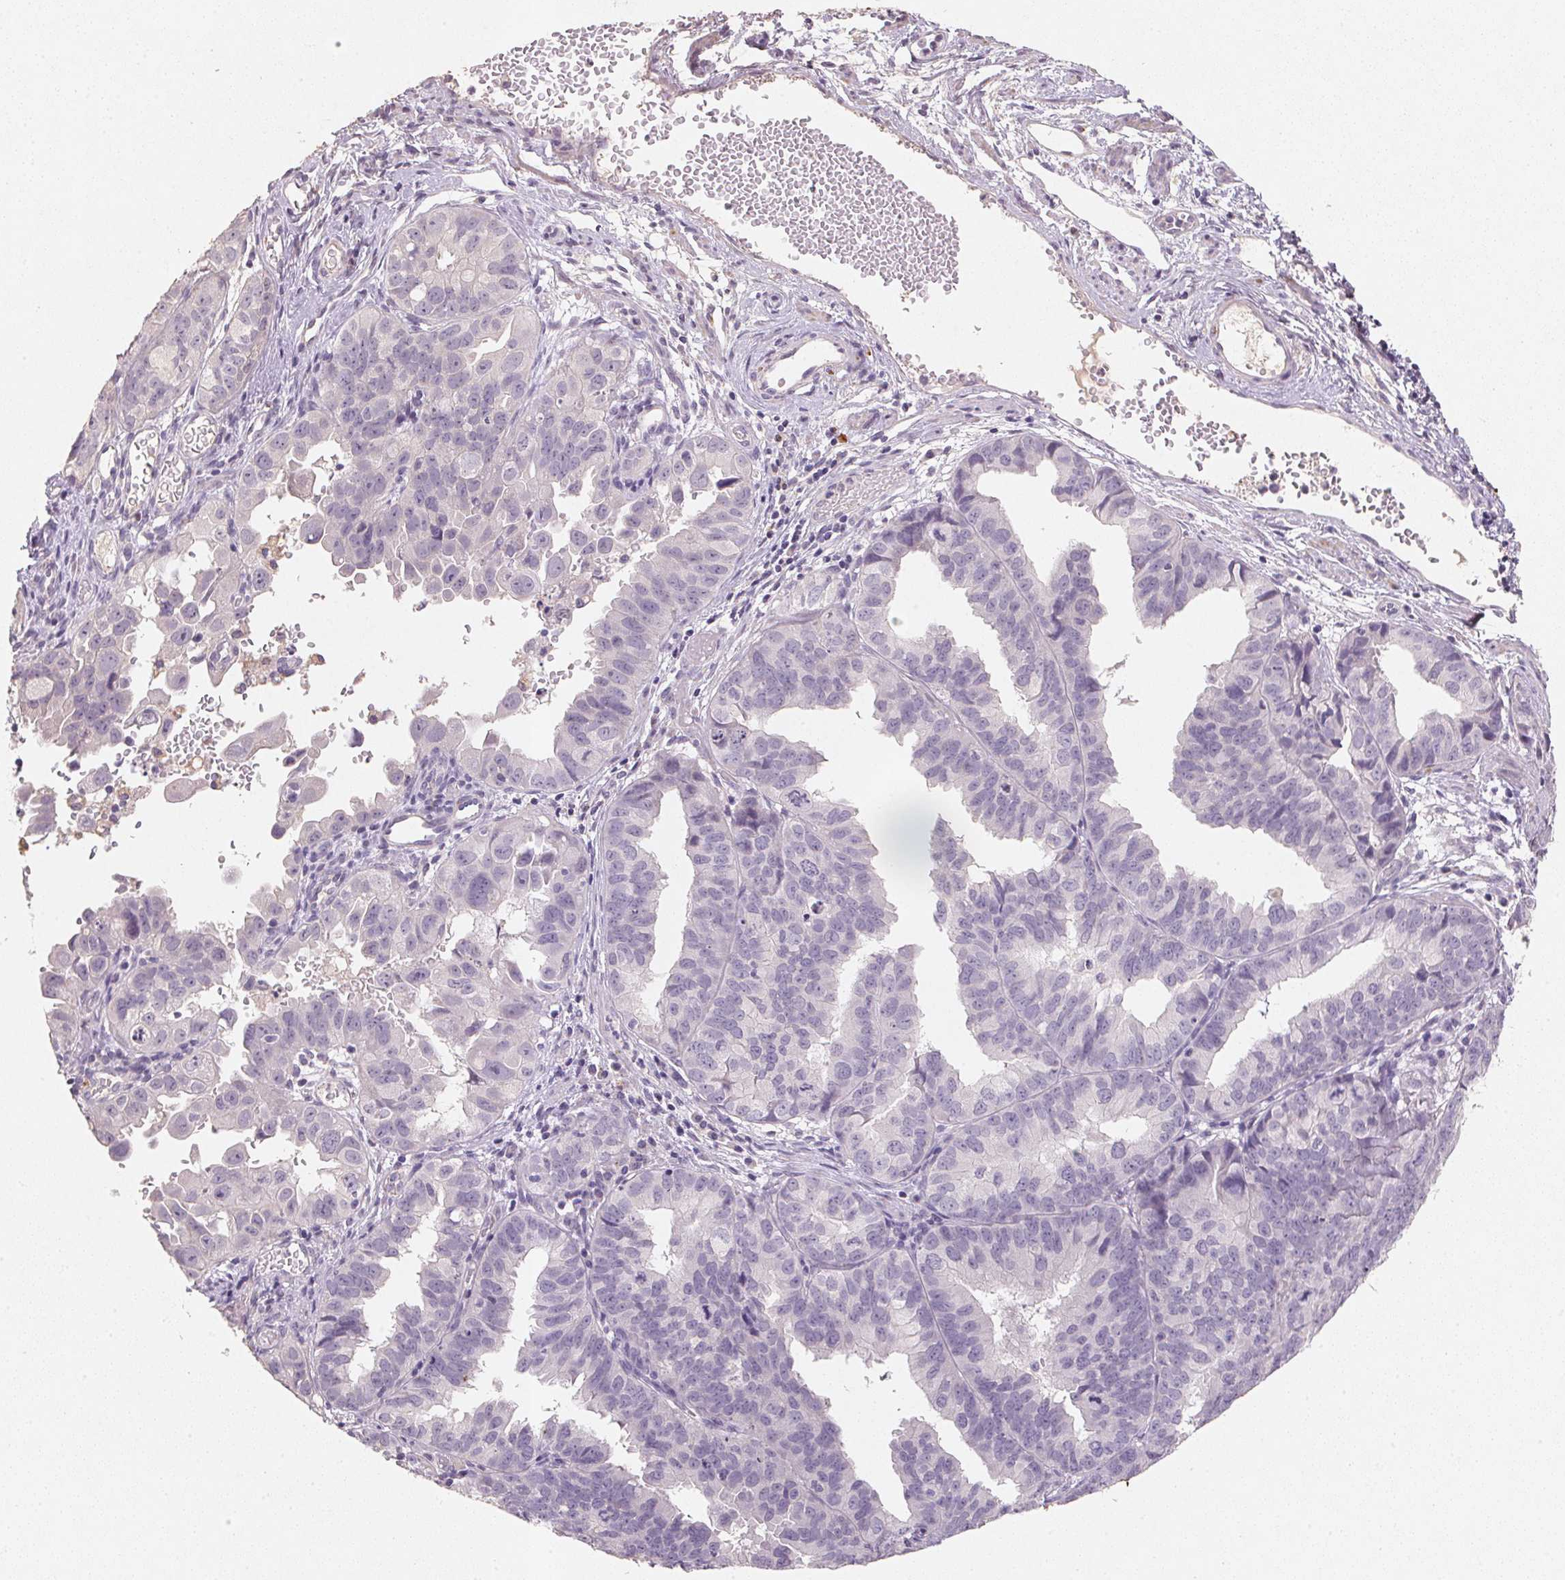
{"staining": {"intensity": "negative", "quantity": "none", "location": "none"}, "tissue": "ovarian cancer", "cell_type": "Tumor cells", "image_type": "cancer", "snomed": [{"axis": "morphology", "description": "Carcinoma, endometroid"}, {"axis": "topography", "description": "Ovary"}], "caption": "This is an IHC micrograph of ovarian endometroid carcinoma. There is no positivity in tumor cells.", "gene": "CXCL5", "patient": {"sex": "female", "age": 85}}